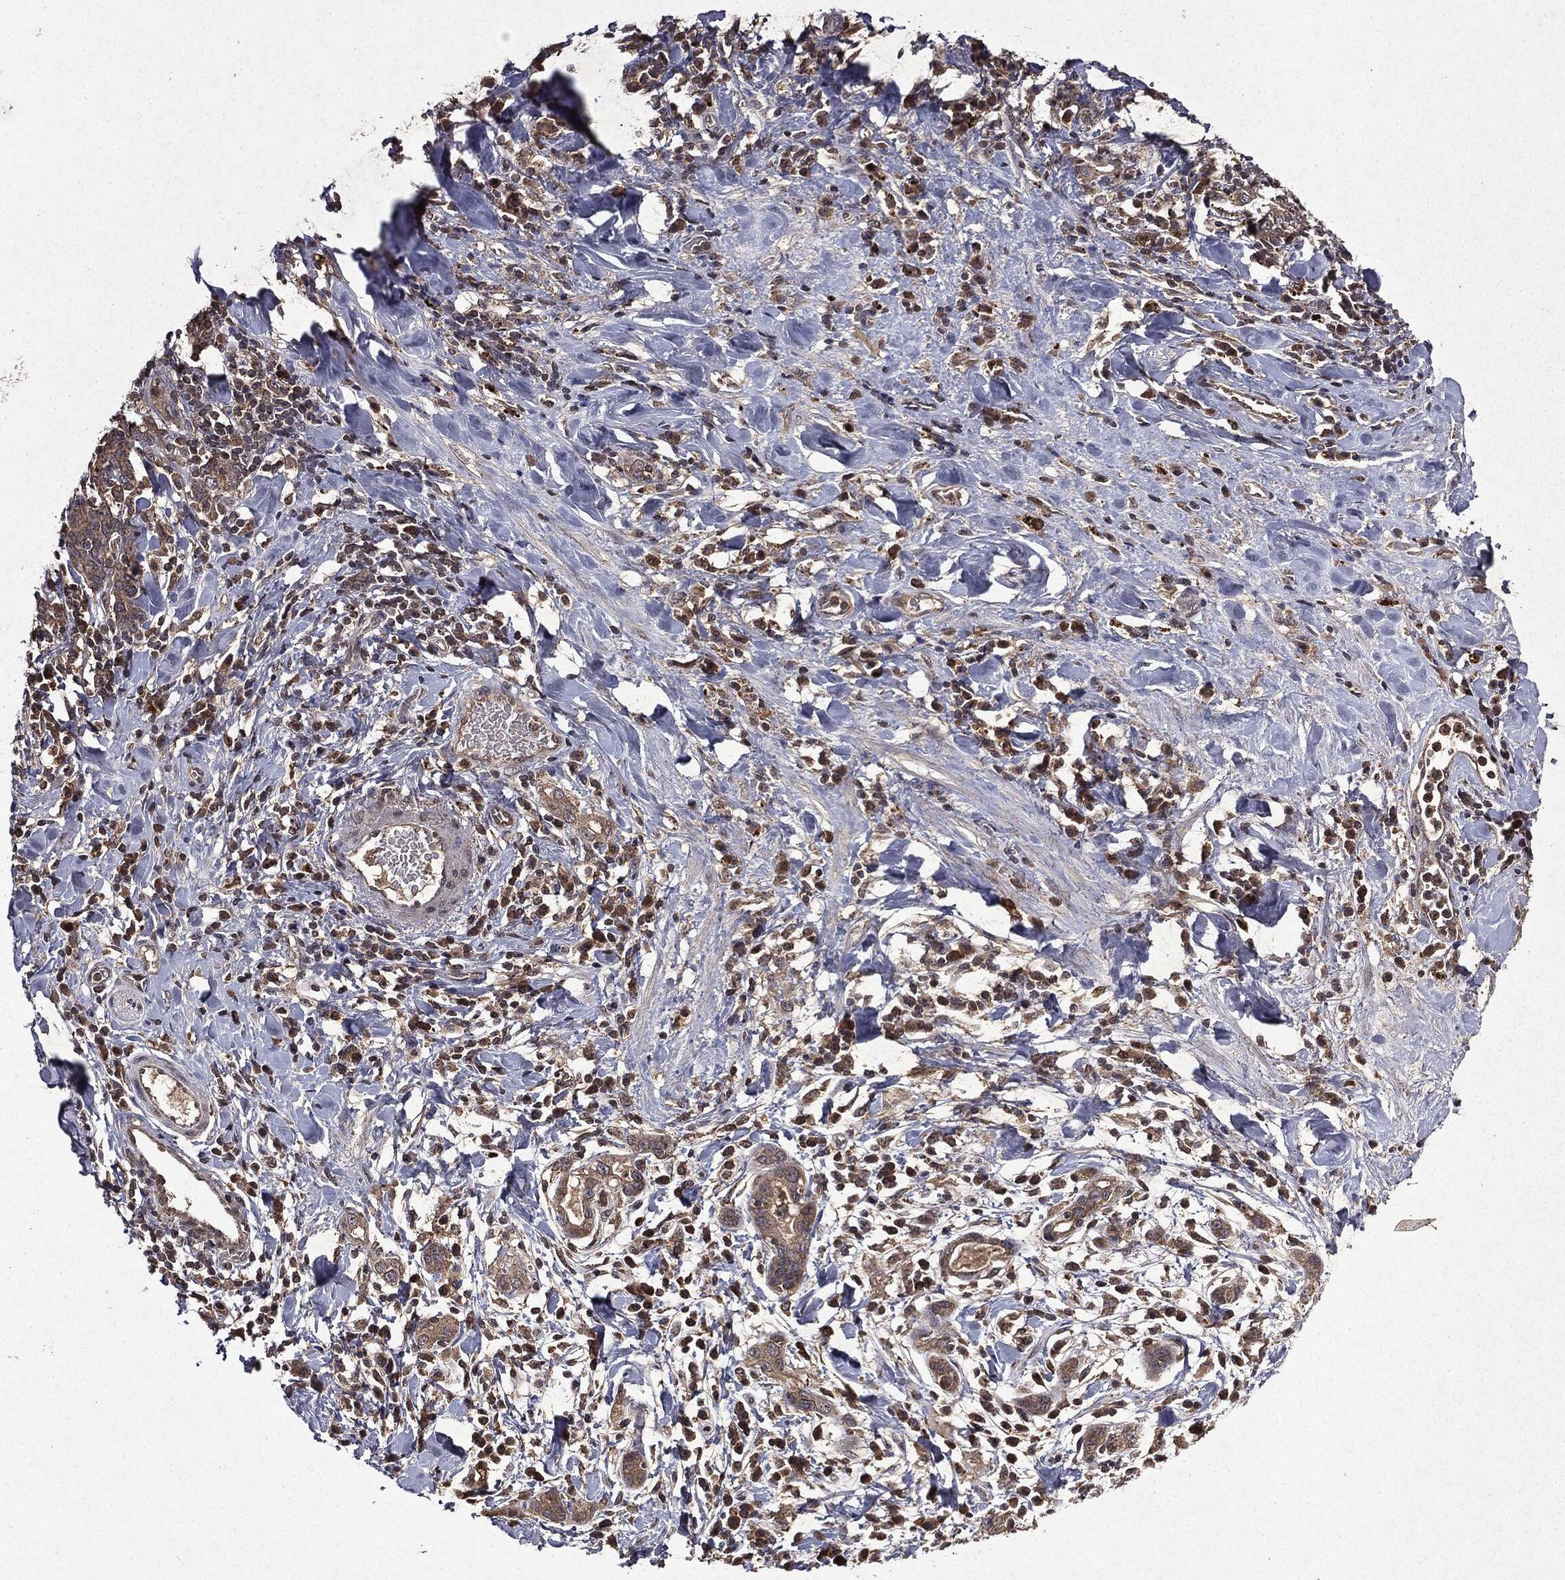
{"staining": {"intensity": "weak", "quantity": "25%-75%", "location": "cytoplasmic/membranous"}, "tissue": "stomach cancer", "cell_type": "Tumor cells", "image_type": "cancer", "snomed": [{"axis": "morphology", "description": "Adenocarcinoma, NOS"}, {"axis": "topography", "description": "Stomach"}], "caption": "Weak cytoplasmic/membranous positivity for a protein is present in about 25%-75% of tumor cells of stomach cancer (adenocarcinoma) using immunohistochemistry.", "gene": "MTOR", "patient": {"sex": "male", "age": 79}}